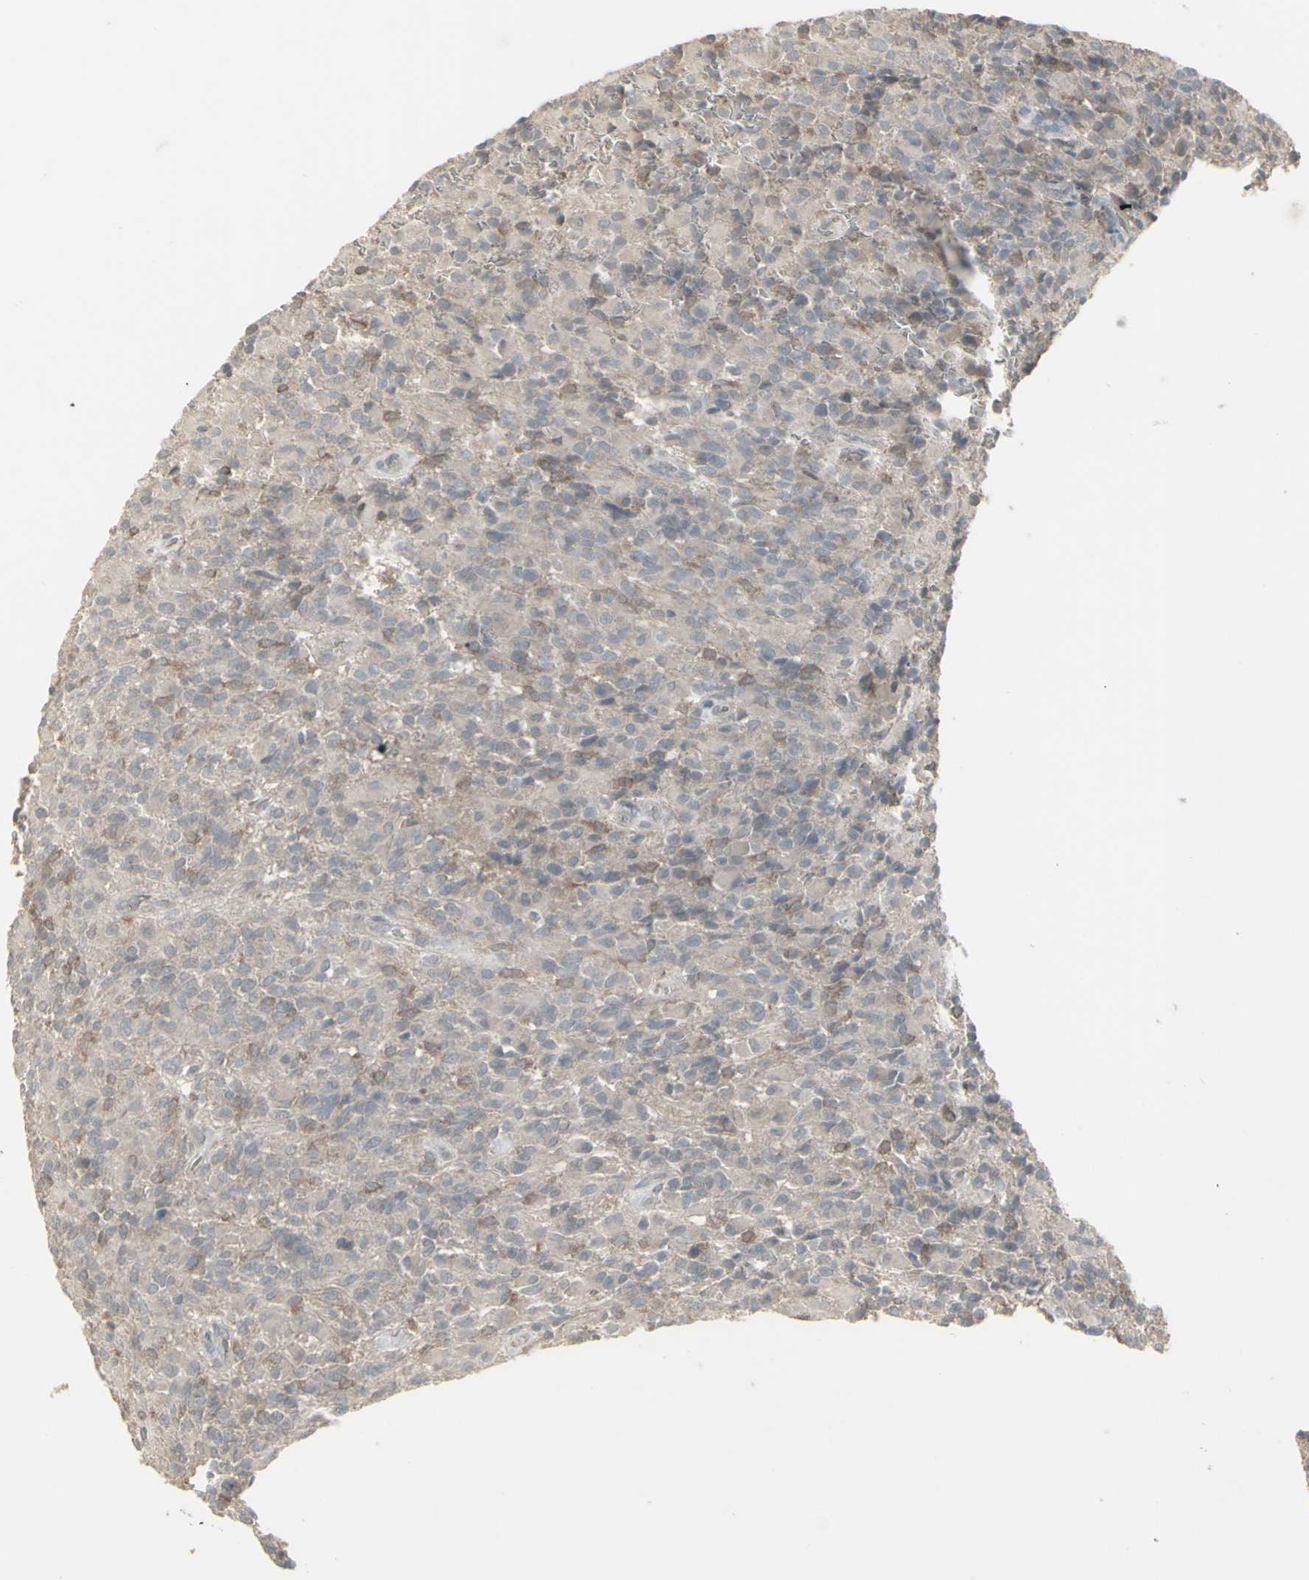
{"staining": {"intensity": "weak", "quantity": "25%-75%", "location": "cytoplasmic/membranous"}, "tissue": "glioma", "cell_type": "Tumor cells", "image_type": "cancer", "snomed": [{"axis": "morphology", "description": "Glioma, malignant, High grade"}, {"axis": "topography", "description": "Brain"}], "caption": "Protein positivity by IHC reveals weak cytoplasmic/membranous expression in about 25%-75% of tumor cells in glioma.", "gene": "CSK", "patient": {"sex": "male", "age": 71}}